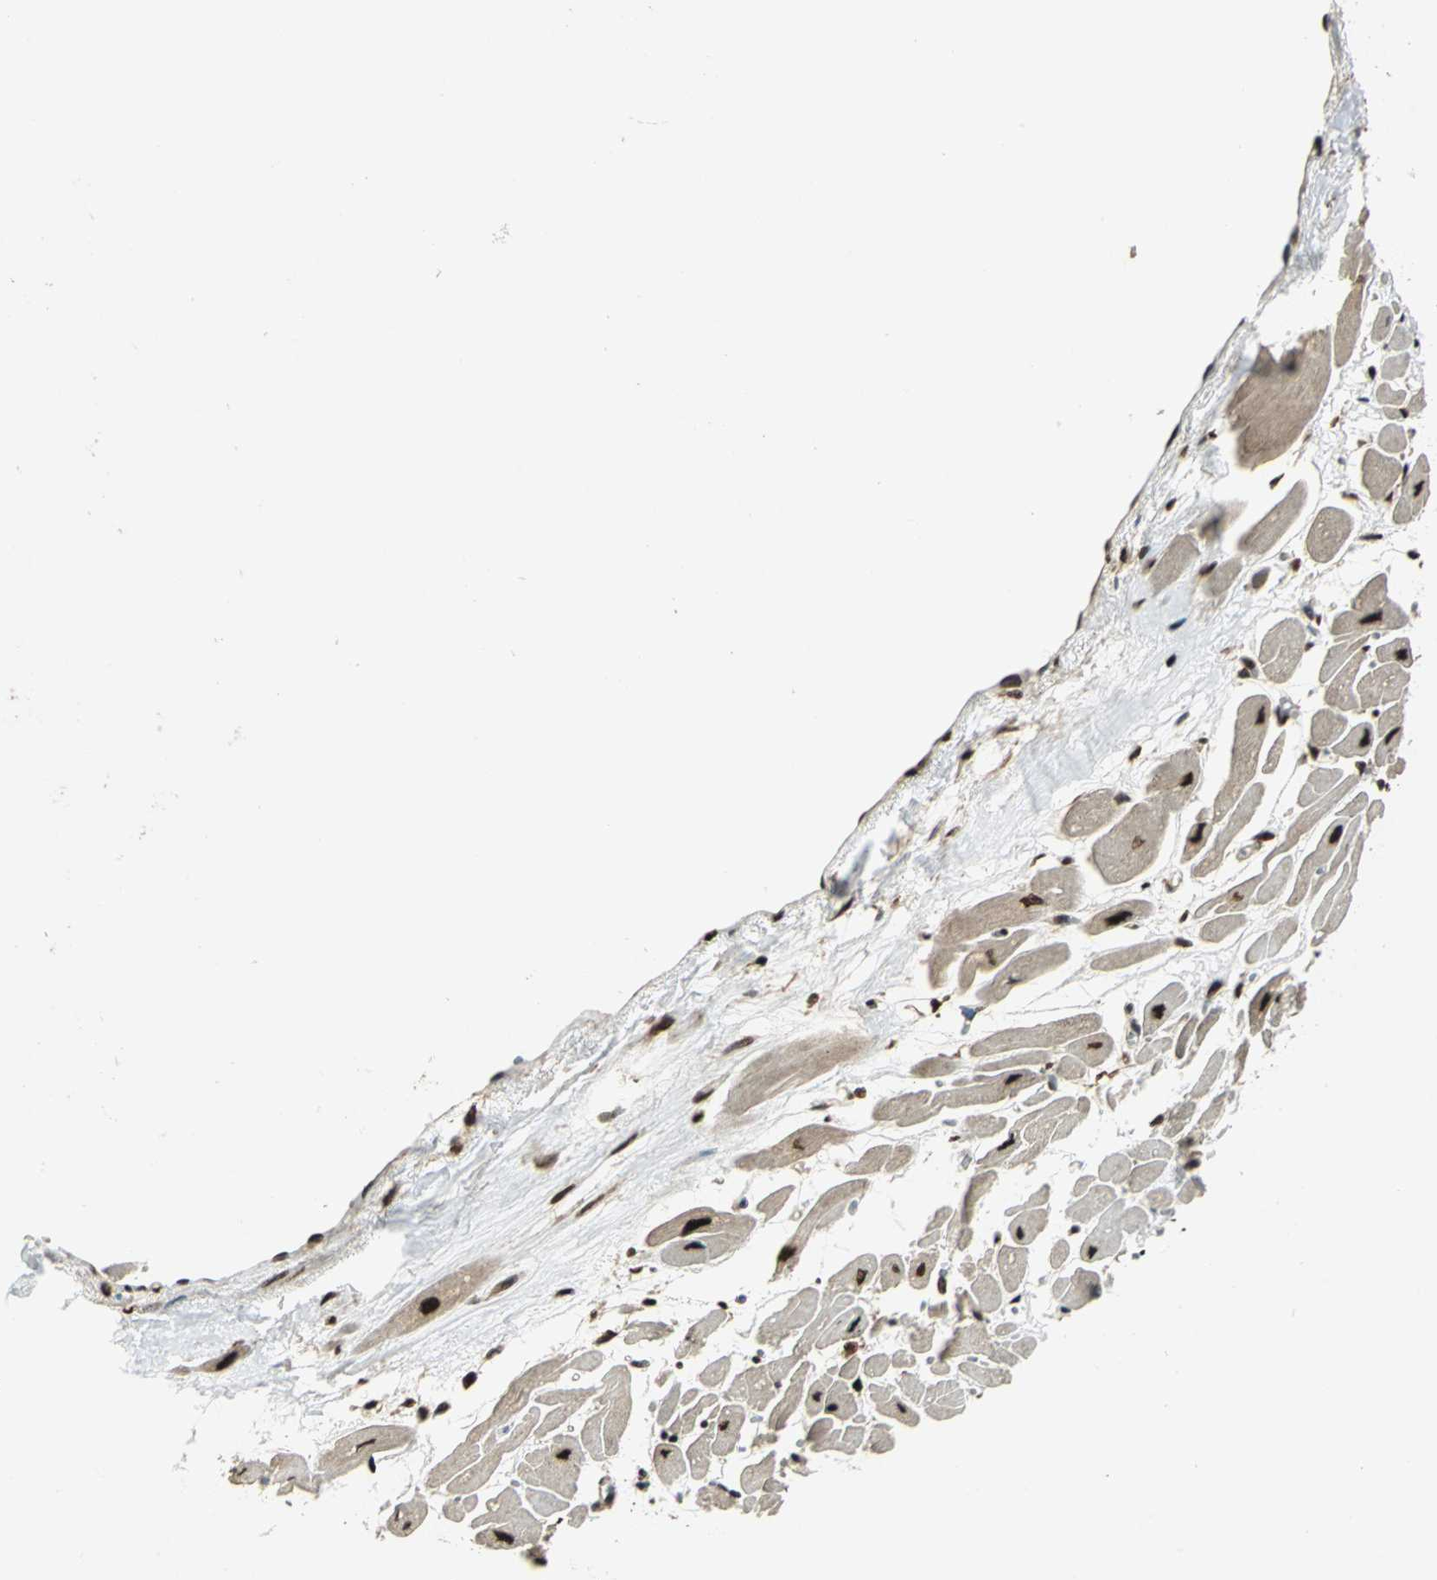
{"staining": {"intensity": "strong", "quantity": "25%-75%", "location": "cytoplasmic/membranous,nuclear"}, "tissue": "heart muscle", "cell_type": "Cardiomyocytes", "image_type": "normal", "snomed": [{"axis": "morphology", "description": "Normal tissue, NOS"}, {"axis": "topography", "description": "Heart"}], "caption": "Cardiomyocytes display high levels of strong cytoplasmic/membranous,nuclear positivity in about 25%-75% of cells in benign human heart muscle.", "gene": "NFIA", "patient": {"sex": "female", "age": 54}}